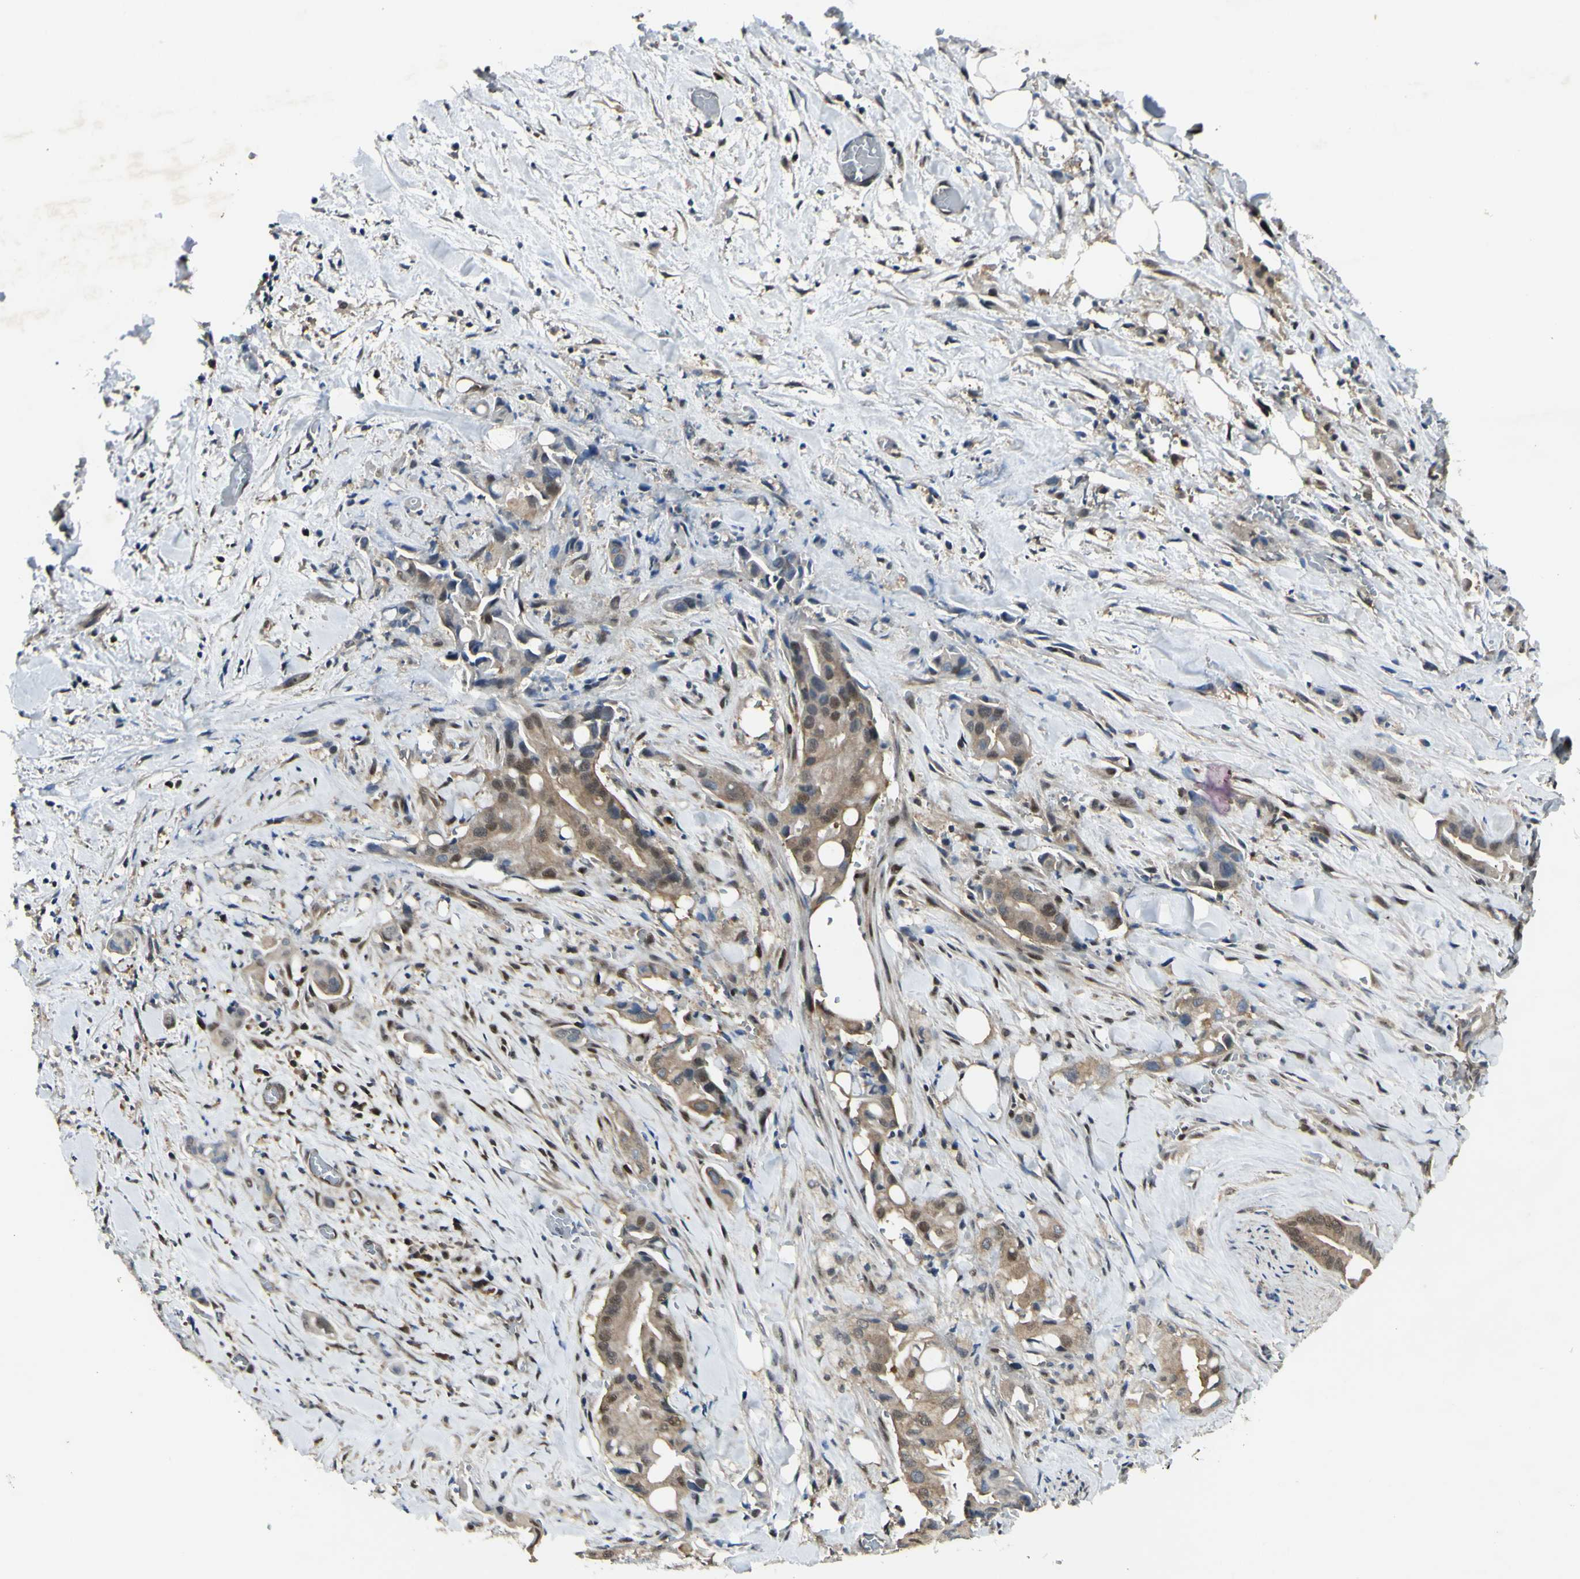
{"staining": {"intensity": "moderate", "quantity": ">75%", "location": "cytoplasmic/membranous"}, "tissue": "liver cancer", "cell_type": "Tumor cells", "image_type": "cancer", "snomed": [{"axis": "morphology", "description": "Cholangiocarcinoma"}, {"axis": "topography", "description": "Liver"}], "caption": "Cholangiocarcinoma (liver) tissue reveals moderate cytoplasmic/membranous positivity in about >75% of tumor cells, visualized by immunohistochemistry.", "gene": "PSMD5", "patient": {"sex": "female", "age": 68}}